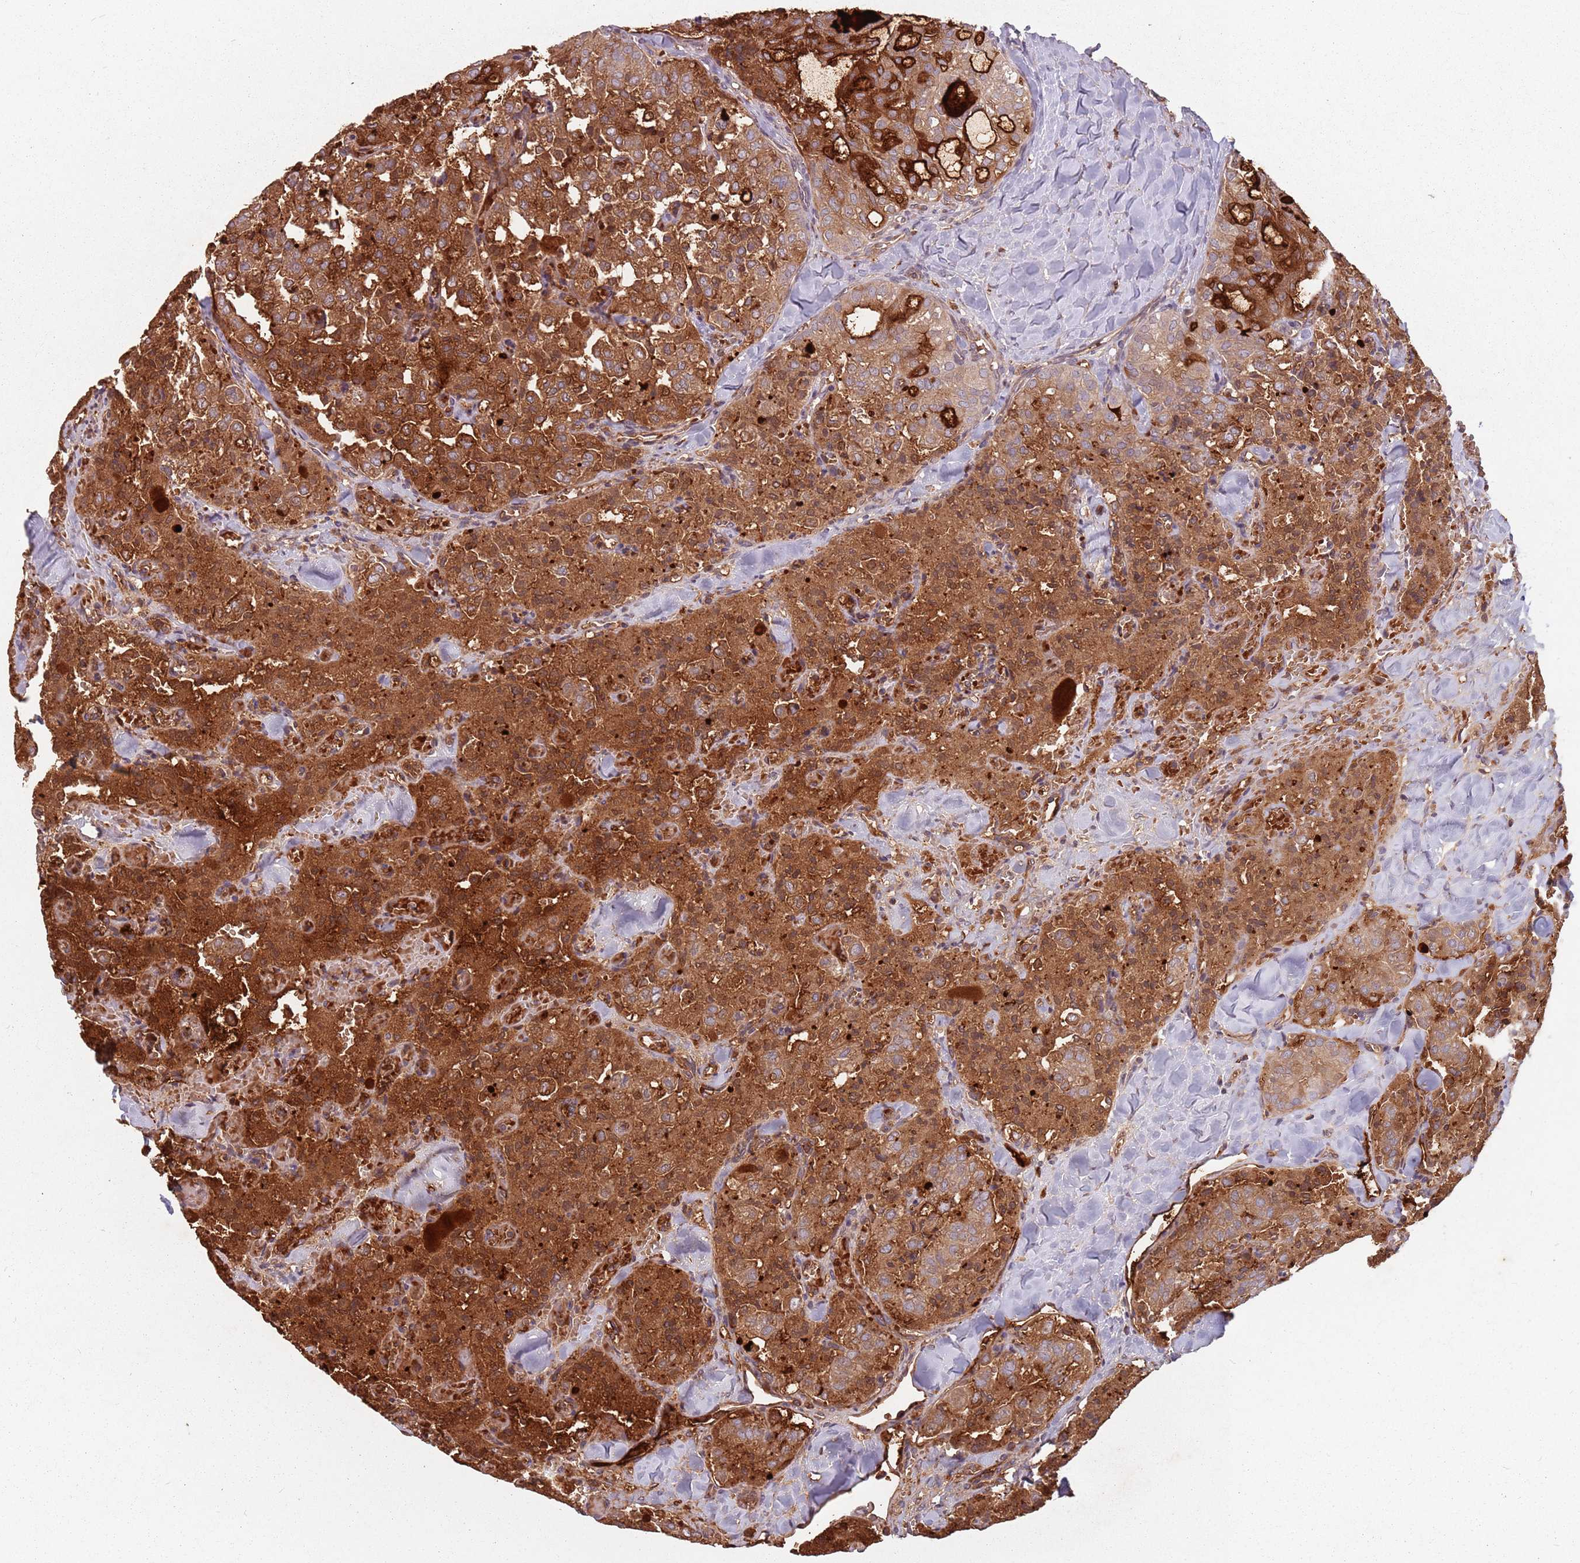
{"staining": {"intensity": "strong", "quantity": ">75%", "location": "cytoplasmic/membranous"}, "tissue": "thyroid cancer", "cell_type": "Tumor cells", "image_type": "cancer", "snomed": [{"axis": "morphology", "description": "Follicular adenoma carcinoma, NOS"}, {"axis": "topography", "description": "Thyroid gland"}], "caption": "Thyroid cancer was stained to show a protein in brown. There is high levels of strong cytoplasmic/membranous expression in about >75% of tumor cells.", "gene": "GPR180", "patient": {"sex": "male", "age": 75}}